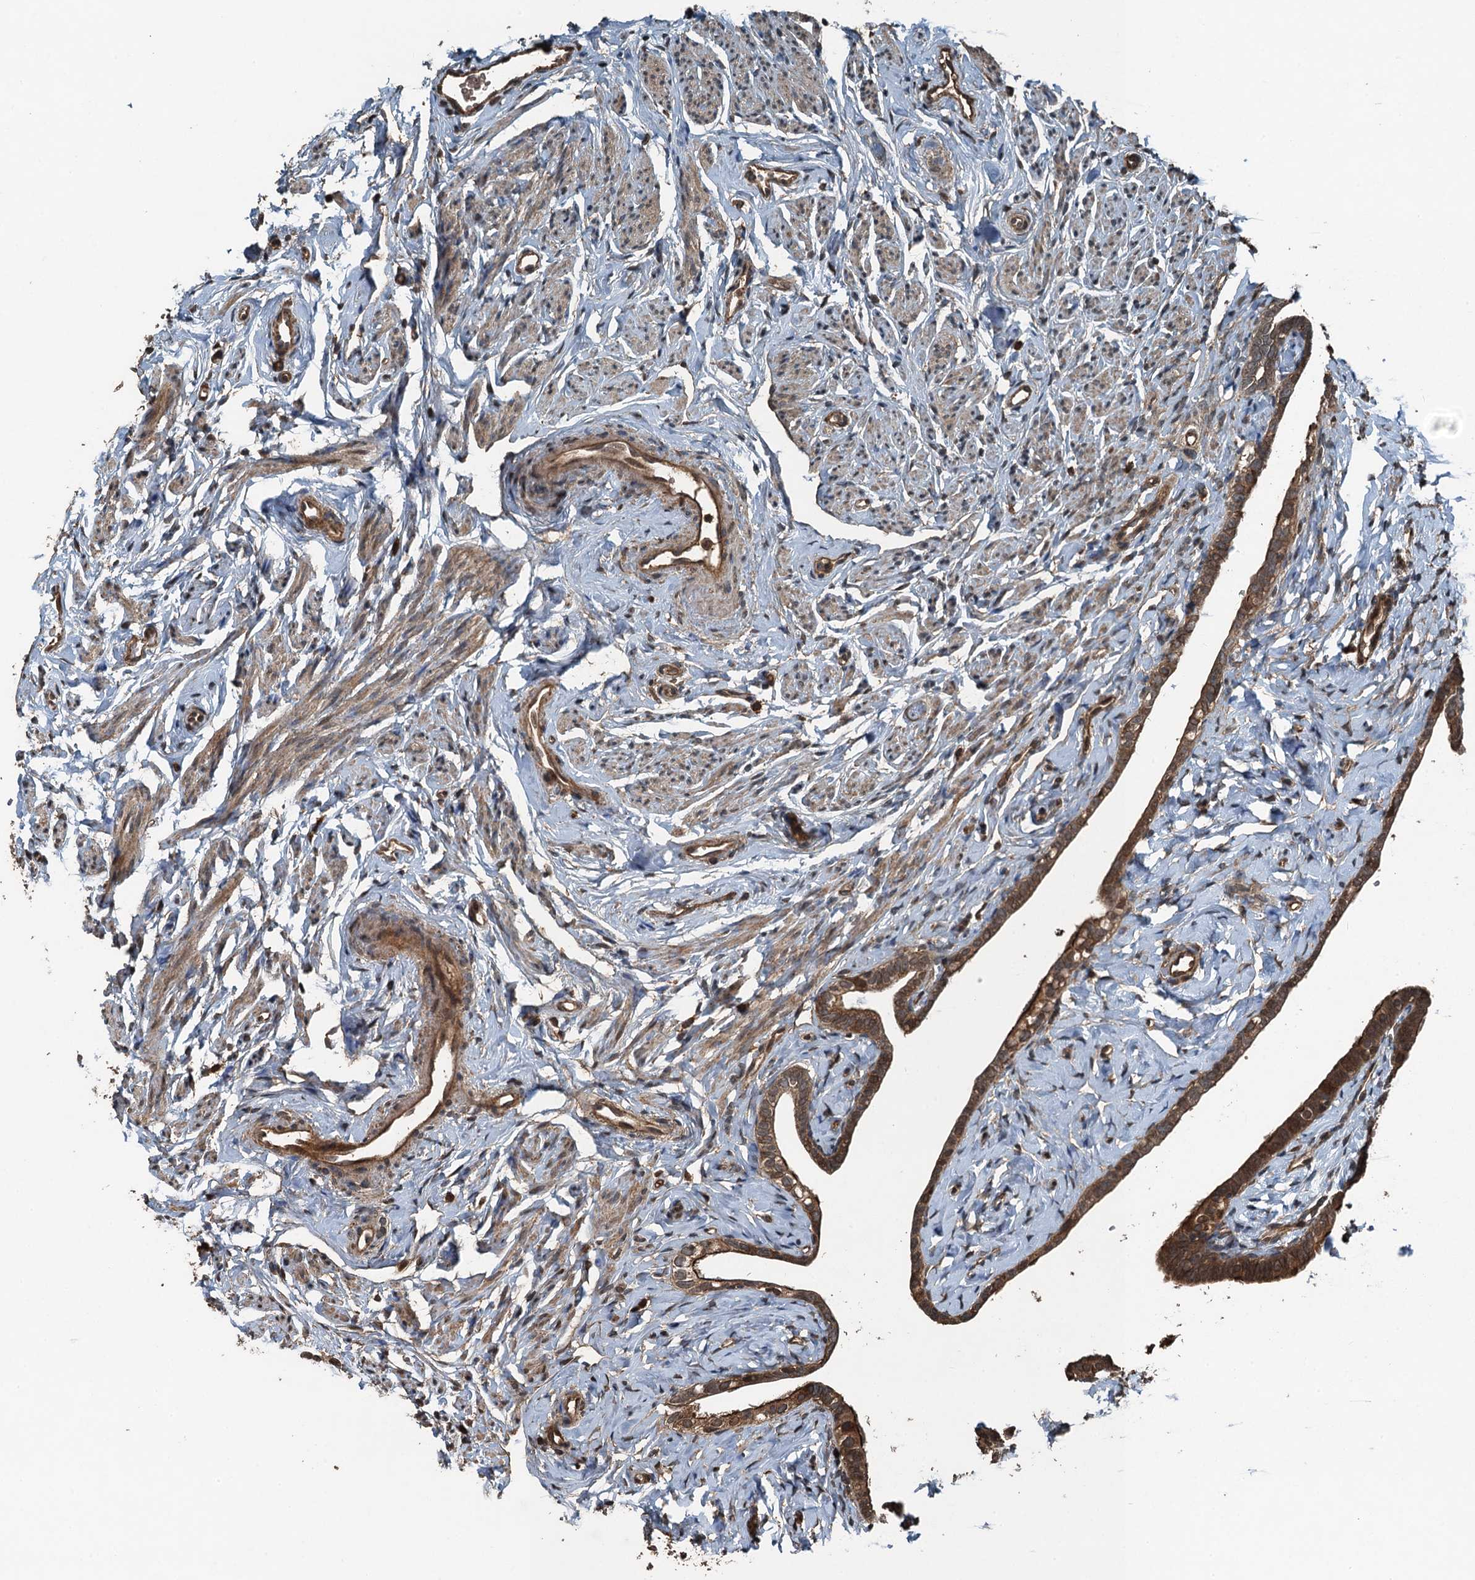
{"staining": {"intensity": "moderate", "quantity": ">75%", "location": "cytoplasmic/membranous"}, "tissue": "fallopian tube", "cell_type": "Glandular cells", "image_type": "normal", "snomed": [{"axis": "morphology", "description": "Normal tissue, NOS"}, {"axis": "topography", "description": "Fallopian tube"}], "caption": "Normal fallopian tube displays moderate cytoplasmic/membranous staining in approximately >75% of glandular cells, visualized by immunohistochemistry.", "gene": "TCTN1", "patient": {"sex": "female", "age": 66}}